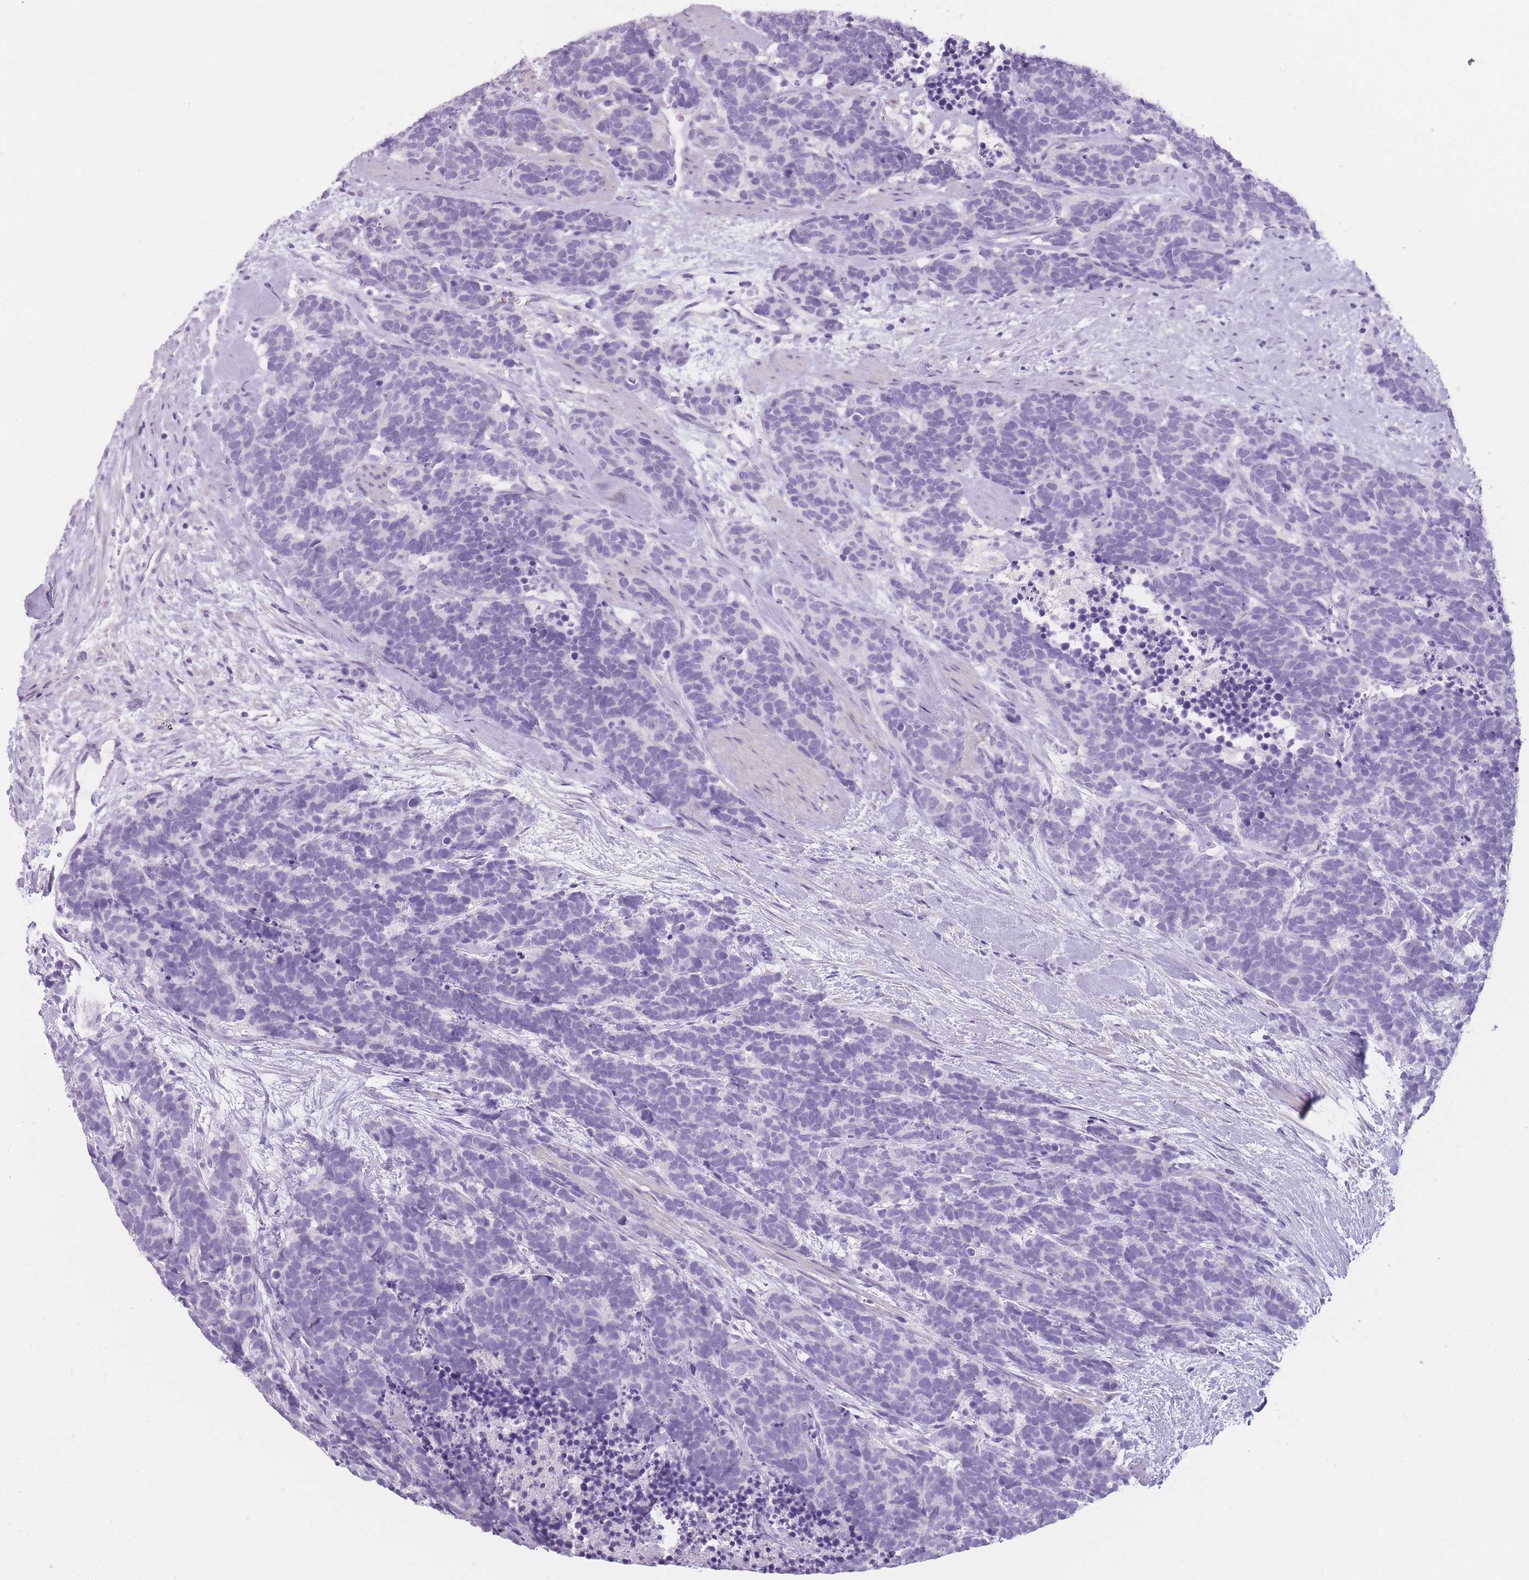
{"staining": {"intensity": "negative", "quantity": "none", "location": "none"}, "tissue": "carcinoid", "cell_type": "Tumor cells", "image_type": "cancer", "snomed": [{"axis": "morphology", "description": "Carcinoma, NOS"}, {"axis": "morphology", "description": "Carcinoid, malignant, NOS"}, {"axis": "topography", "description": "Prostate"}], "caption": "Tumor cells show no significant protein staining in carcinoid (malignant).", "gene": "TCP11", "patient": {"sex": "male", "age": 57}}